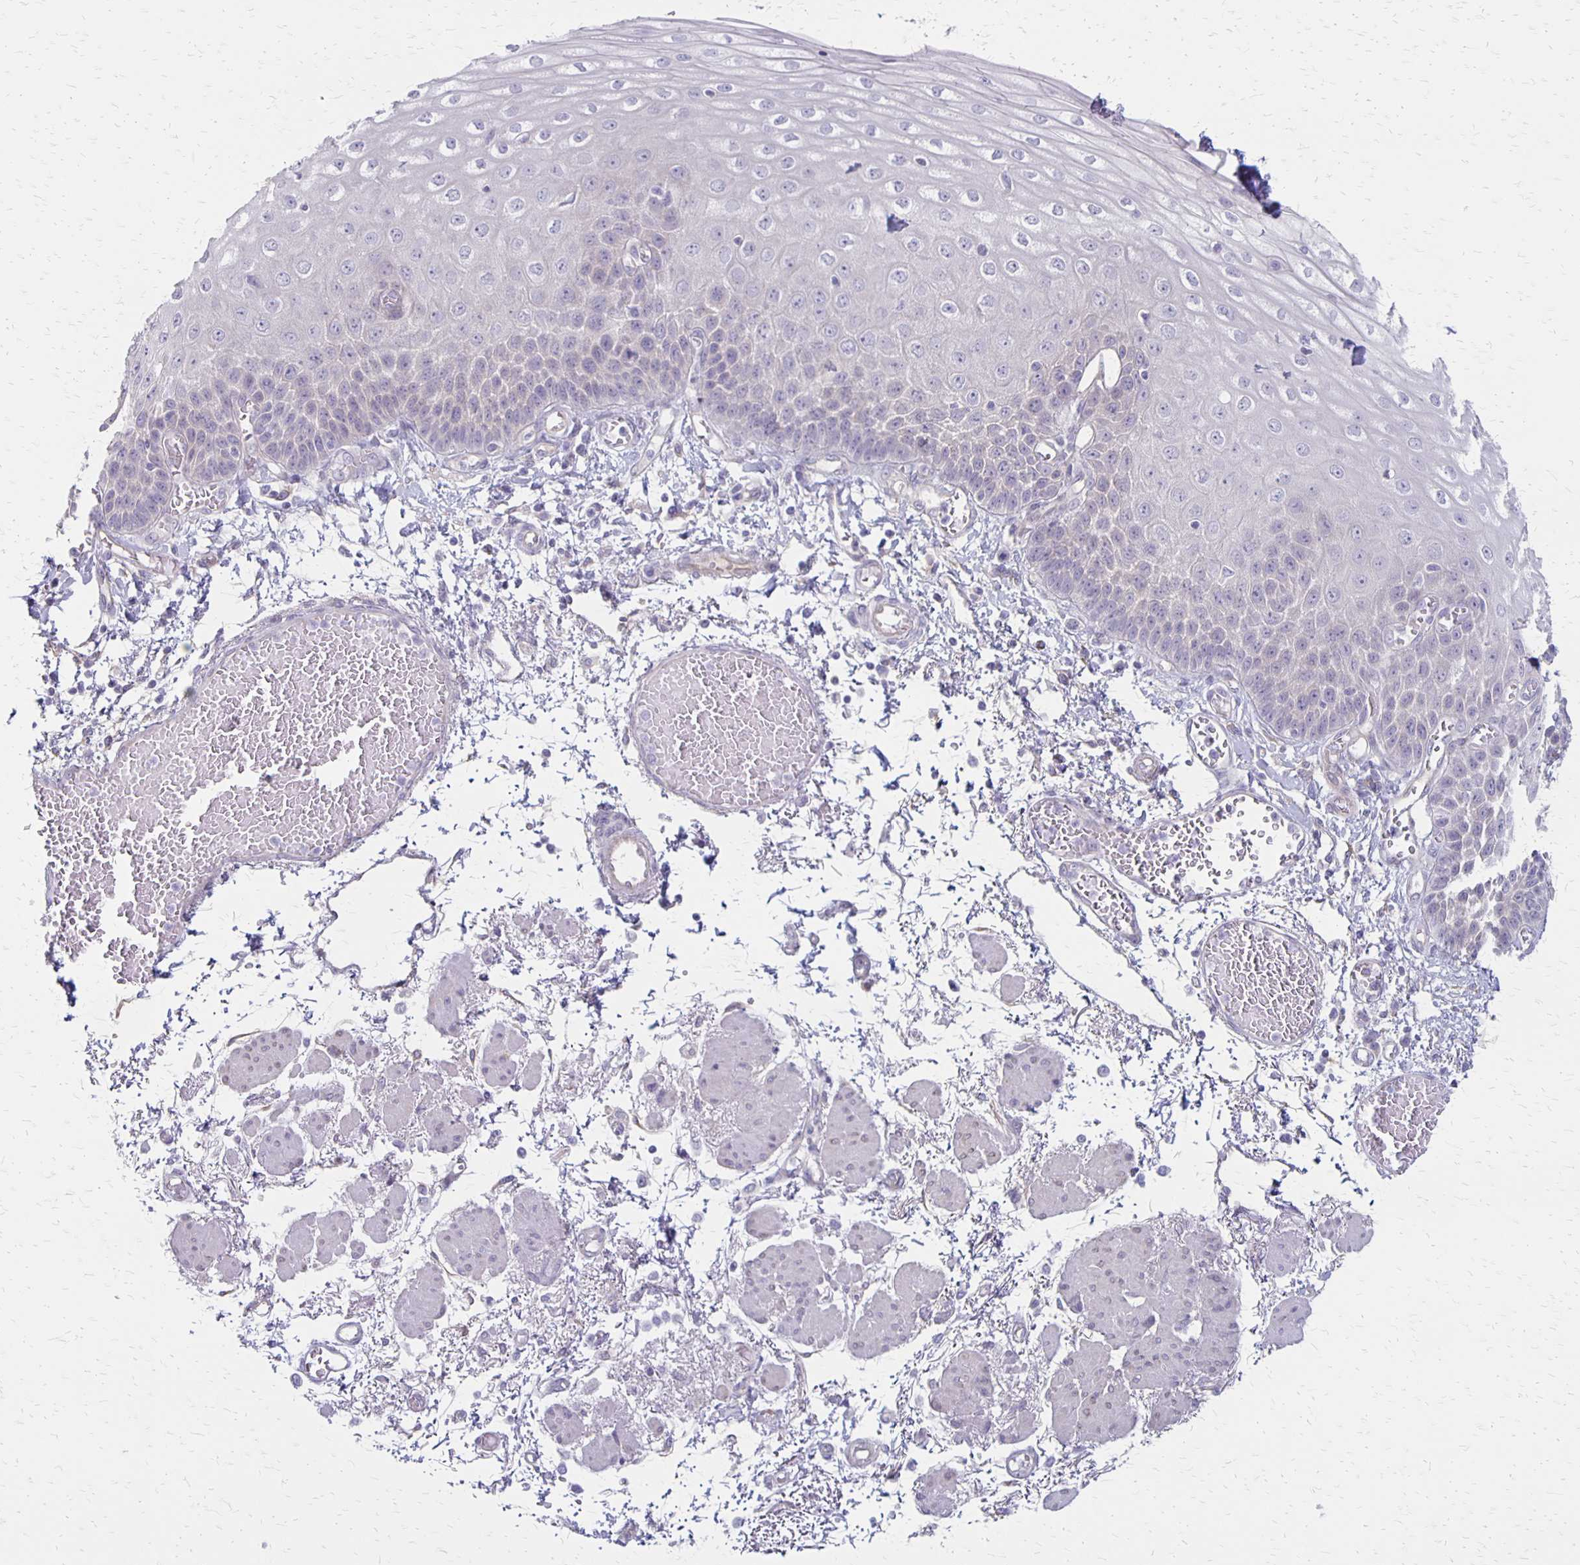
{"staining": {"intensity": "negative", "quantity": "none", "location": "none"}, "tissue": "esophagus", "cell_type": "Squamous epithelial cells", "image_type": "normal", "snomed": [{"axis": "morphology", "description": "Normal tissue, NOS"}, {"axis": "morphology", "description": "Adenocarcinoma, NOS"}, {"axis": "topography", "description": "Esophagus"}], "caption": "Immunohistochemistry of benign esophagus shows no staining in squamous epithelial cells.", "gene": "HOMER1", "patient": {"sex": "male", "age": 81}}